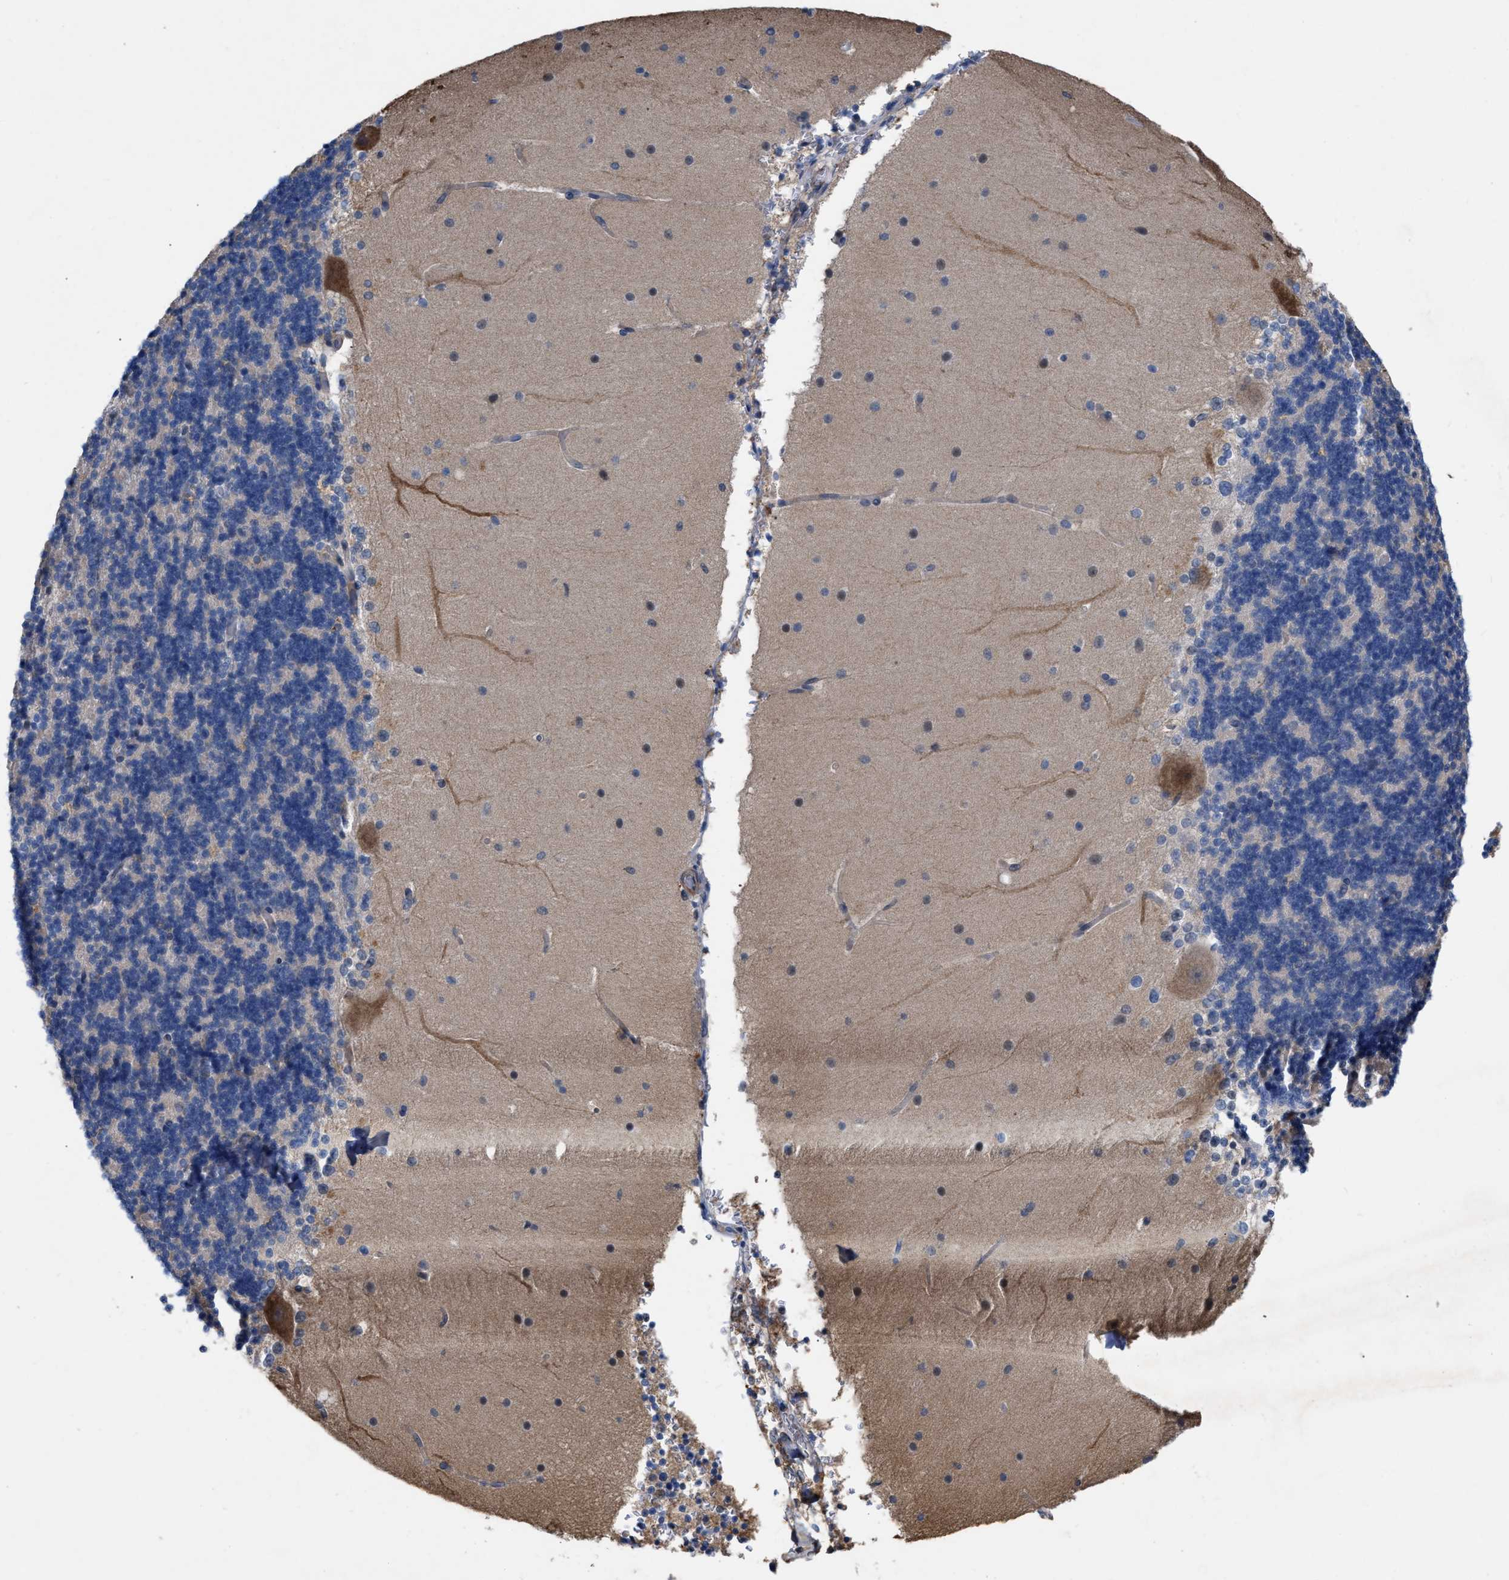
{"staining": {"intensity": "negative", "quantity": "none", "location": "none"}, "tissue": "cerebellum", "cell_type": "Cells in granular layer", "image_type": "normal", "snomed": [{"axis": "morphology", "description": "Normal tissue, NOS"}, {"axis": "topography", "description": "Cerebellum"}], "caption": "IHC micrograph of benign human cerebellum stained for a protein (brown), which displays no staining in cells in granular layer. The staining is performed using DAB (3,3'-diaminobenzidine) brown chromogen with nuclei counter-stained in using hematoxylin.", "gene": "TMEM131", "patient": {"sex": "female", "age": 19}}